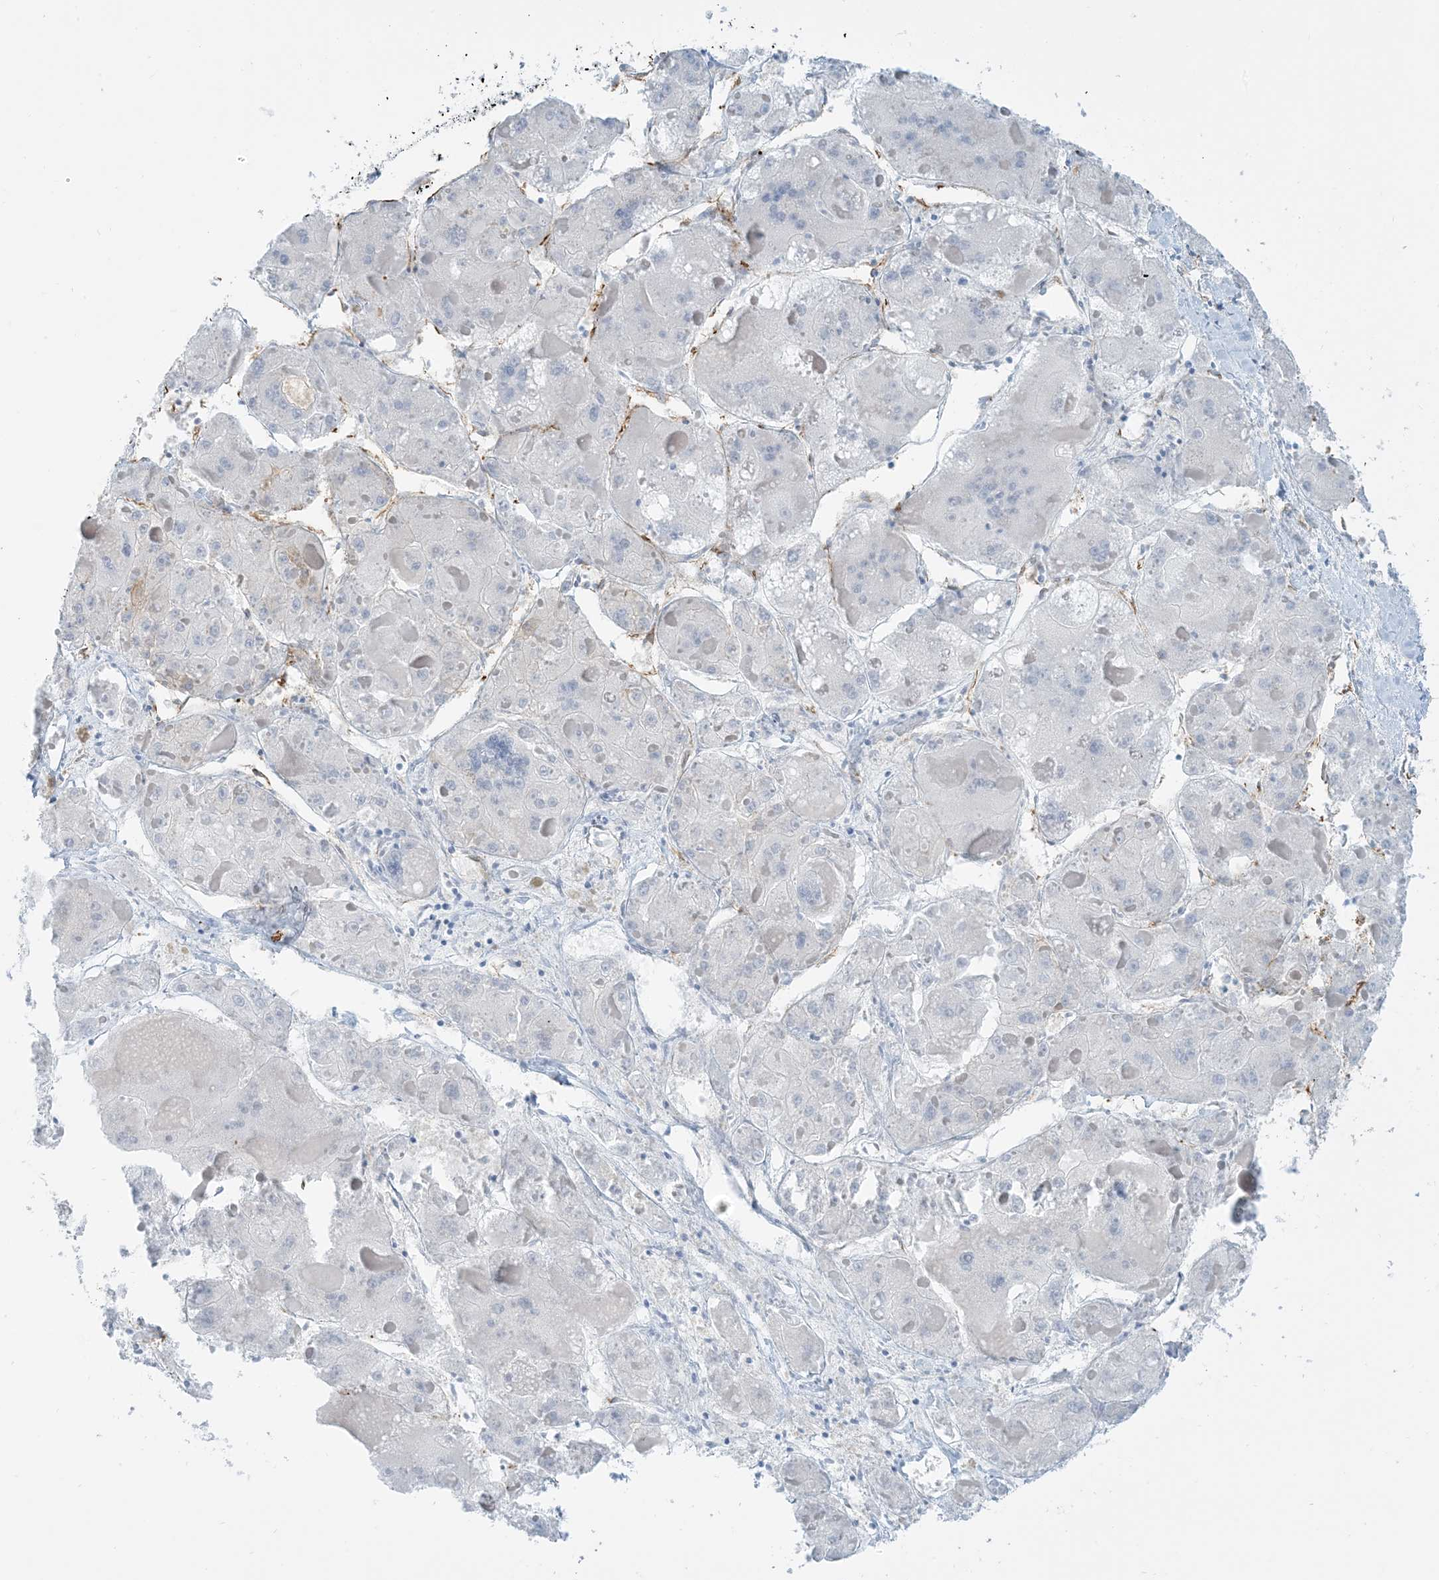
{"staining": {"intensity": "negative", "quantity": "none", "location": "none"}, "tissue": "liver cancer", "cell_type": "Tumor cells", "image_type": "cancer", "snomed": [{"axis": "morphology", "description": "Carcinoma, Hepatocellular, NOS"}, {"axis": "topography", "description": "Liver"}], "caption": "The histopathology image displays no staining of tumor cells in liver hepatocellular carcinoma. (Brightfield microscopy of DAB (3,3'-diaminobenzidine) immunohistochemistry at high magnification).", "gene": "EPS8L3", "patient": {"sex": "female", "age": 73}}